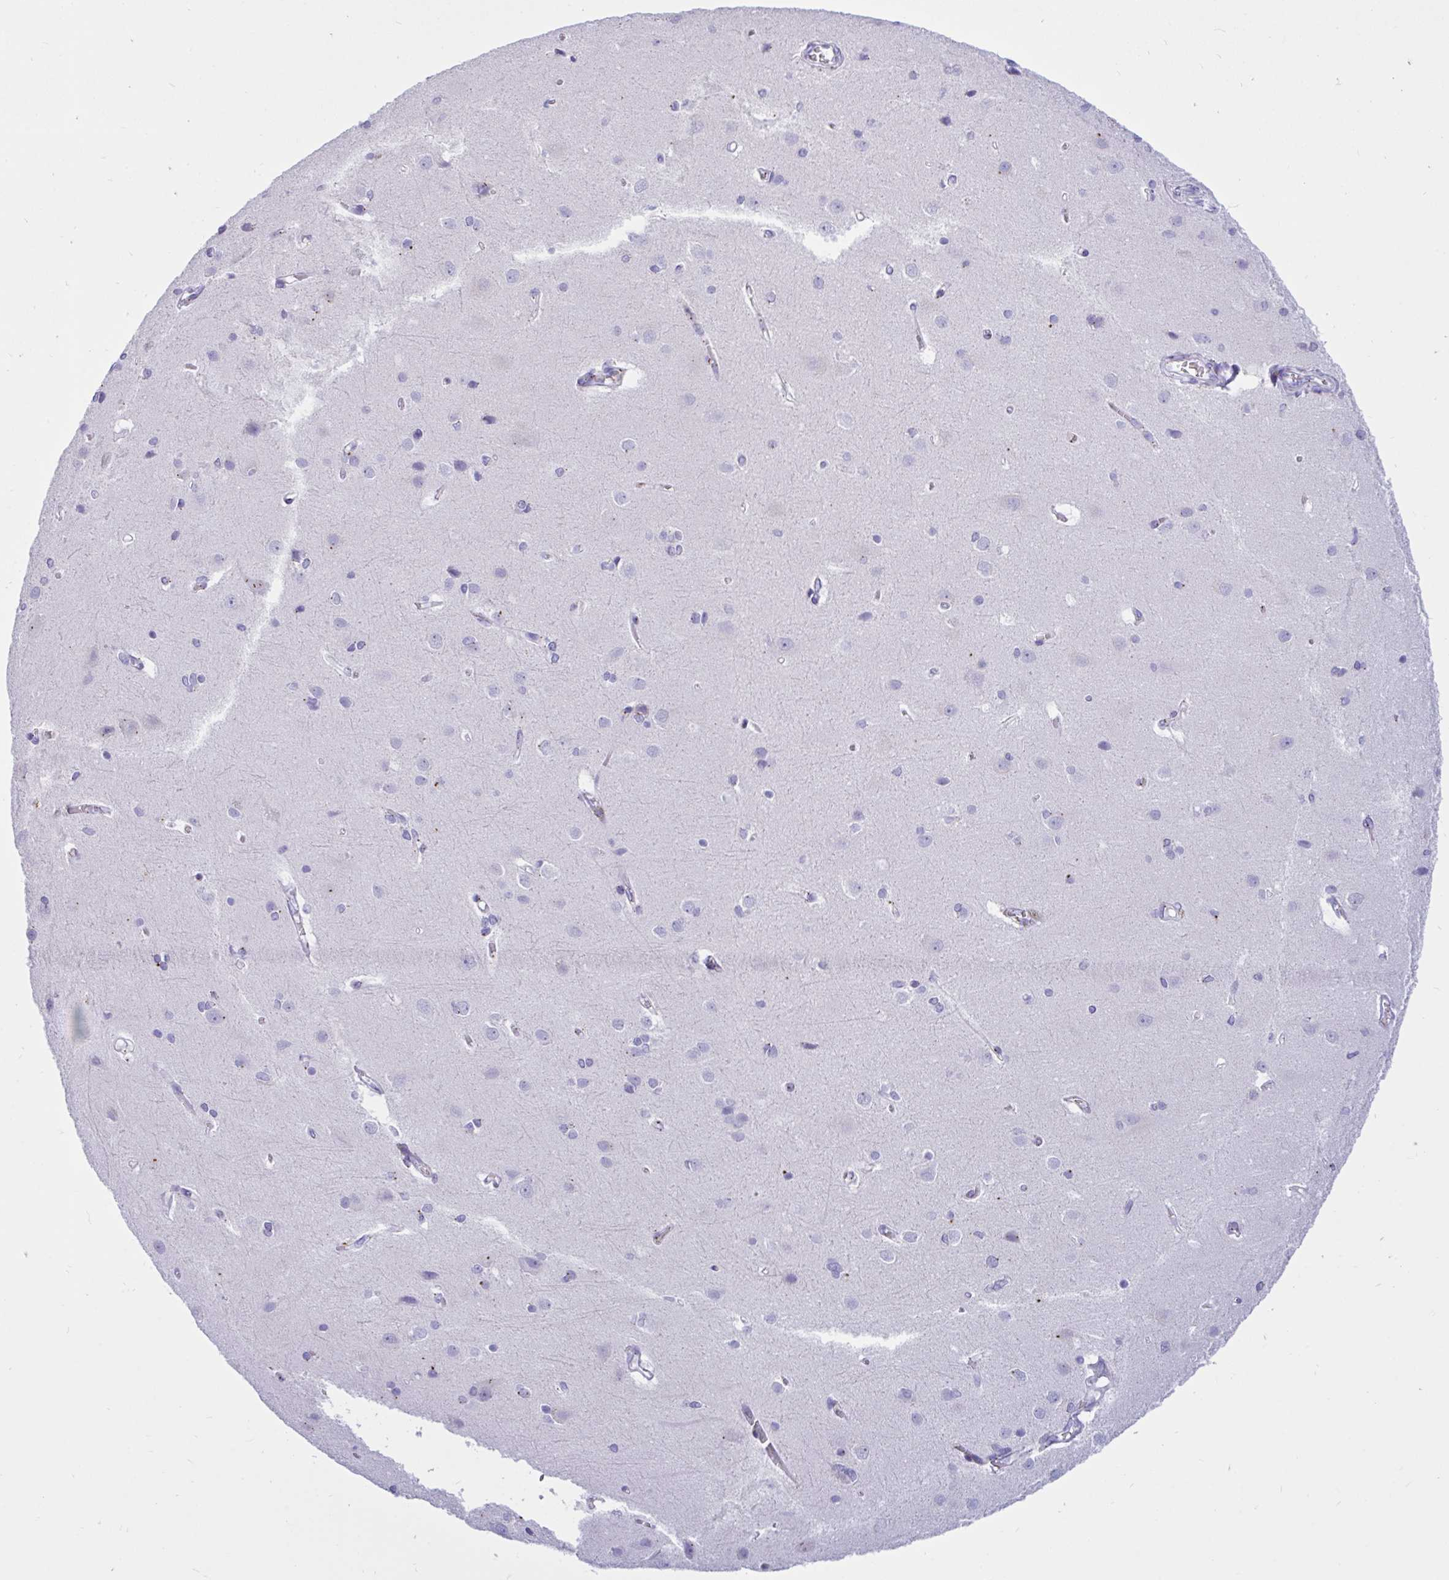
{"staining": {"intensity": "negative", "quantity": "none", "location": "none"}, "tissue": "cerebral cortex", "cell_type": "Endothelial cells", "image_type": "normal", "snomed": [{"axis": "morphology", "description": "Normal tissue, NOS"}, {"axis": "topography", "description": "Cerebral cortex"}], "caption": "Cerebral cortex stained for a protein using IHC demonstrates no positivity endothelial cells.", "gene": "RNASE3", "patient": {"sex": "male", "age": 37}}